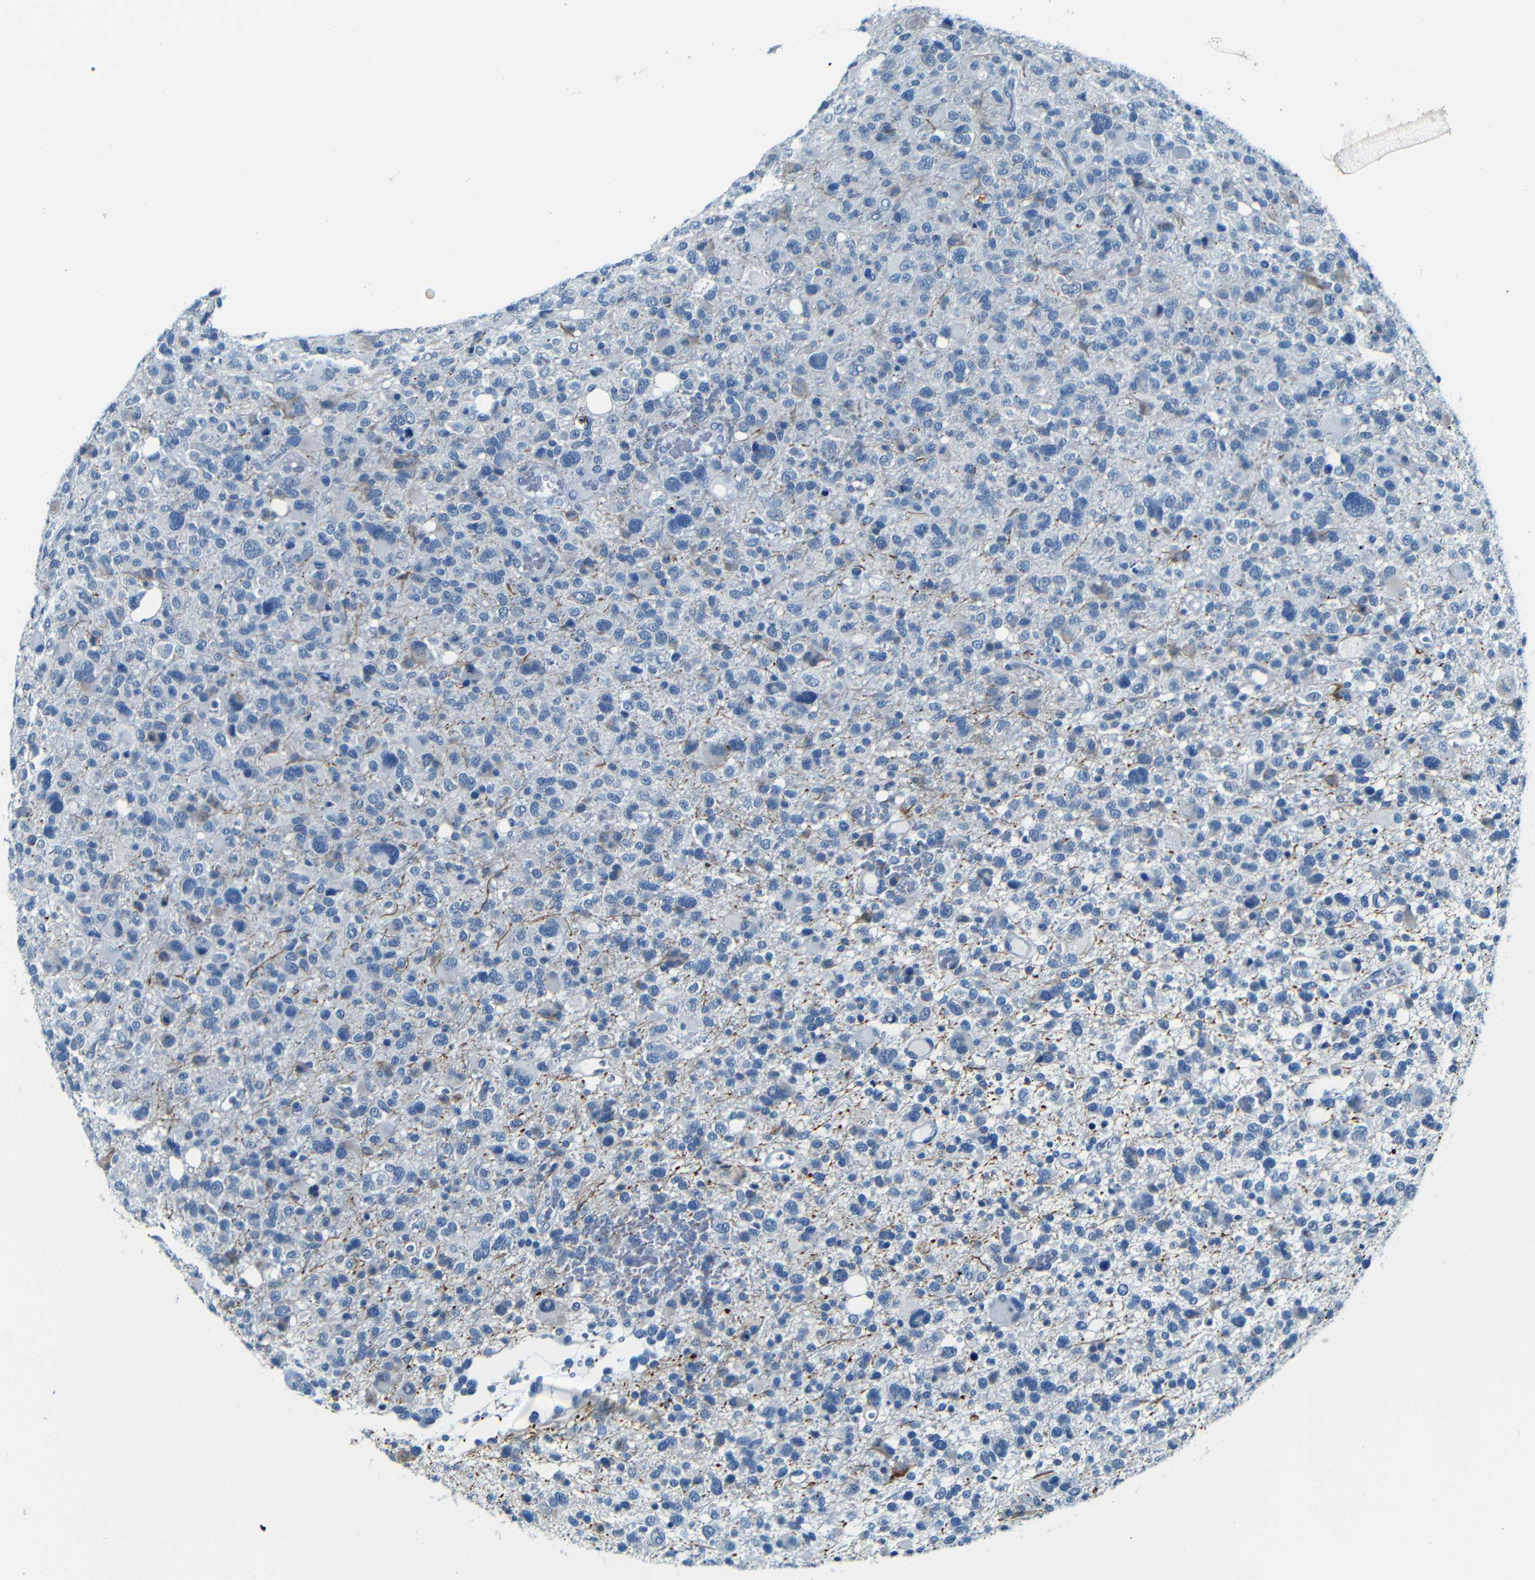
{"staining": {"intensity": "weak", "quantity": "<25%", "location": "cytoplasmic/membranous"}, "tissue": "glioma", "cell_type": "Tumor cells", "image_type": "cancer", "snomed": [{"axis": "morphology", "description": "Glioma, malignant, High grade"}, {"axis": "topography", "description": "Brain"}], "caption": "Immunohistochemical staining of human malignant high-grade glioma exhibits no significant positivity in tumor cells. Nuclei are stained in blue.", "gene": "ZMAT1", "patient": {"sex": "male", "age": 48}}